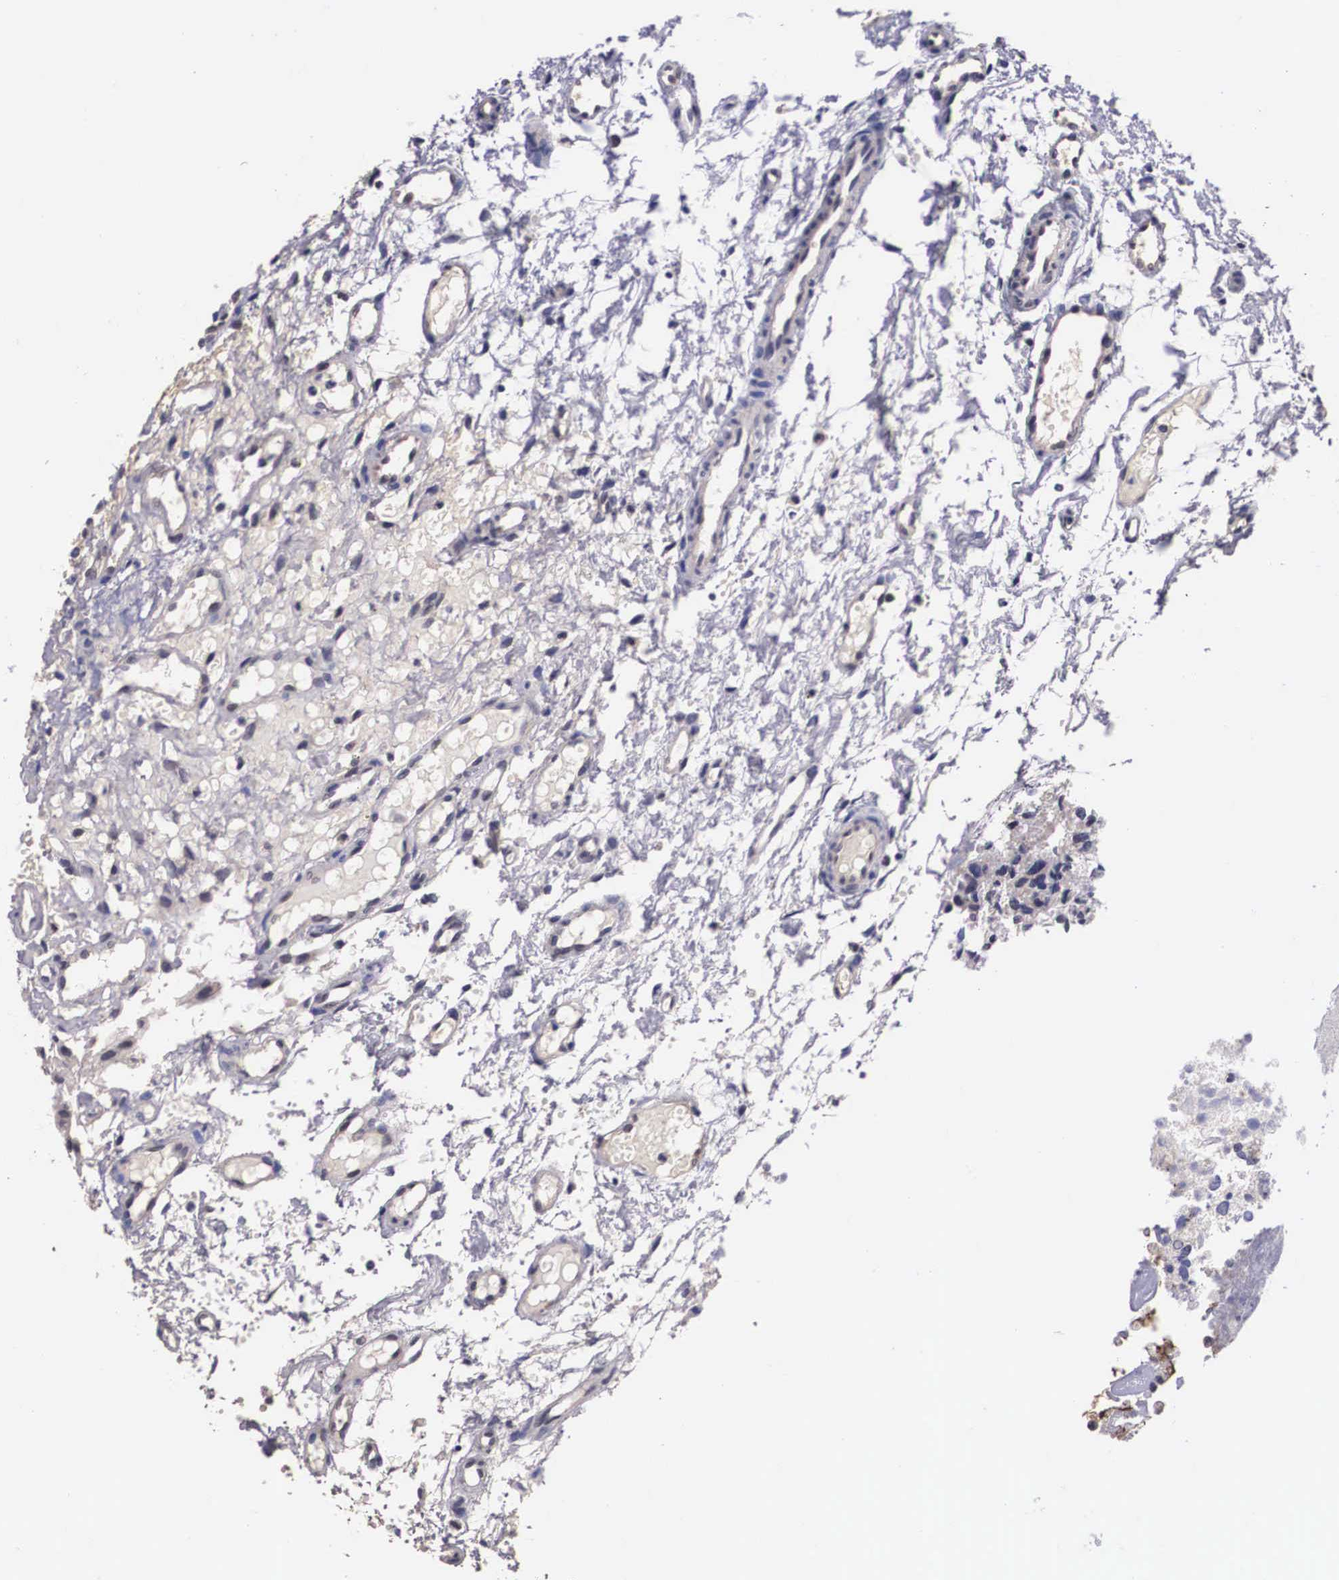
{"staining": {"intensity": "weak", "quantity": "<25%", "location": "cytoplasmic/membranous"}, "tissue": "glioma", "cell_type": "Tumor cells", "image_type": "cancer", "snomed": [{"axis": "morphology", "description": "Glioma, malignant, High grade"}, {"axis": "topography", "description": "Brain"}], "caption": "A photomicrograph of human malignant glioma (high-grade) is negative for staining in tumor cells. The staining was performed using DAB (3,3'-diaminobenzidine) to visualize the protein expression in brown, while the nuclei were stained in blue with hematoxylin (Magnification: 20x).", "gene": "OTX2", "patient": {"sex": "male", "age": 77}}